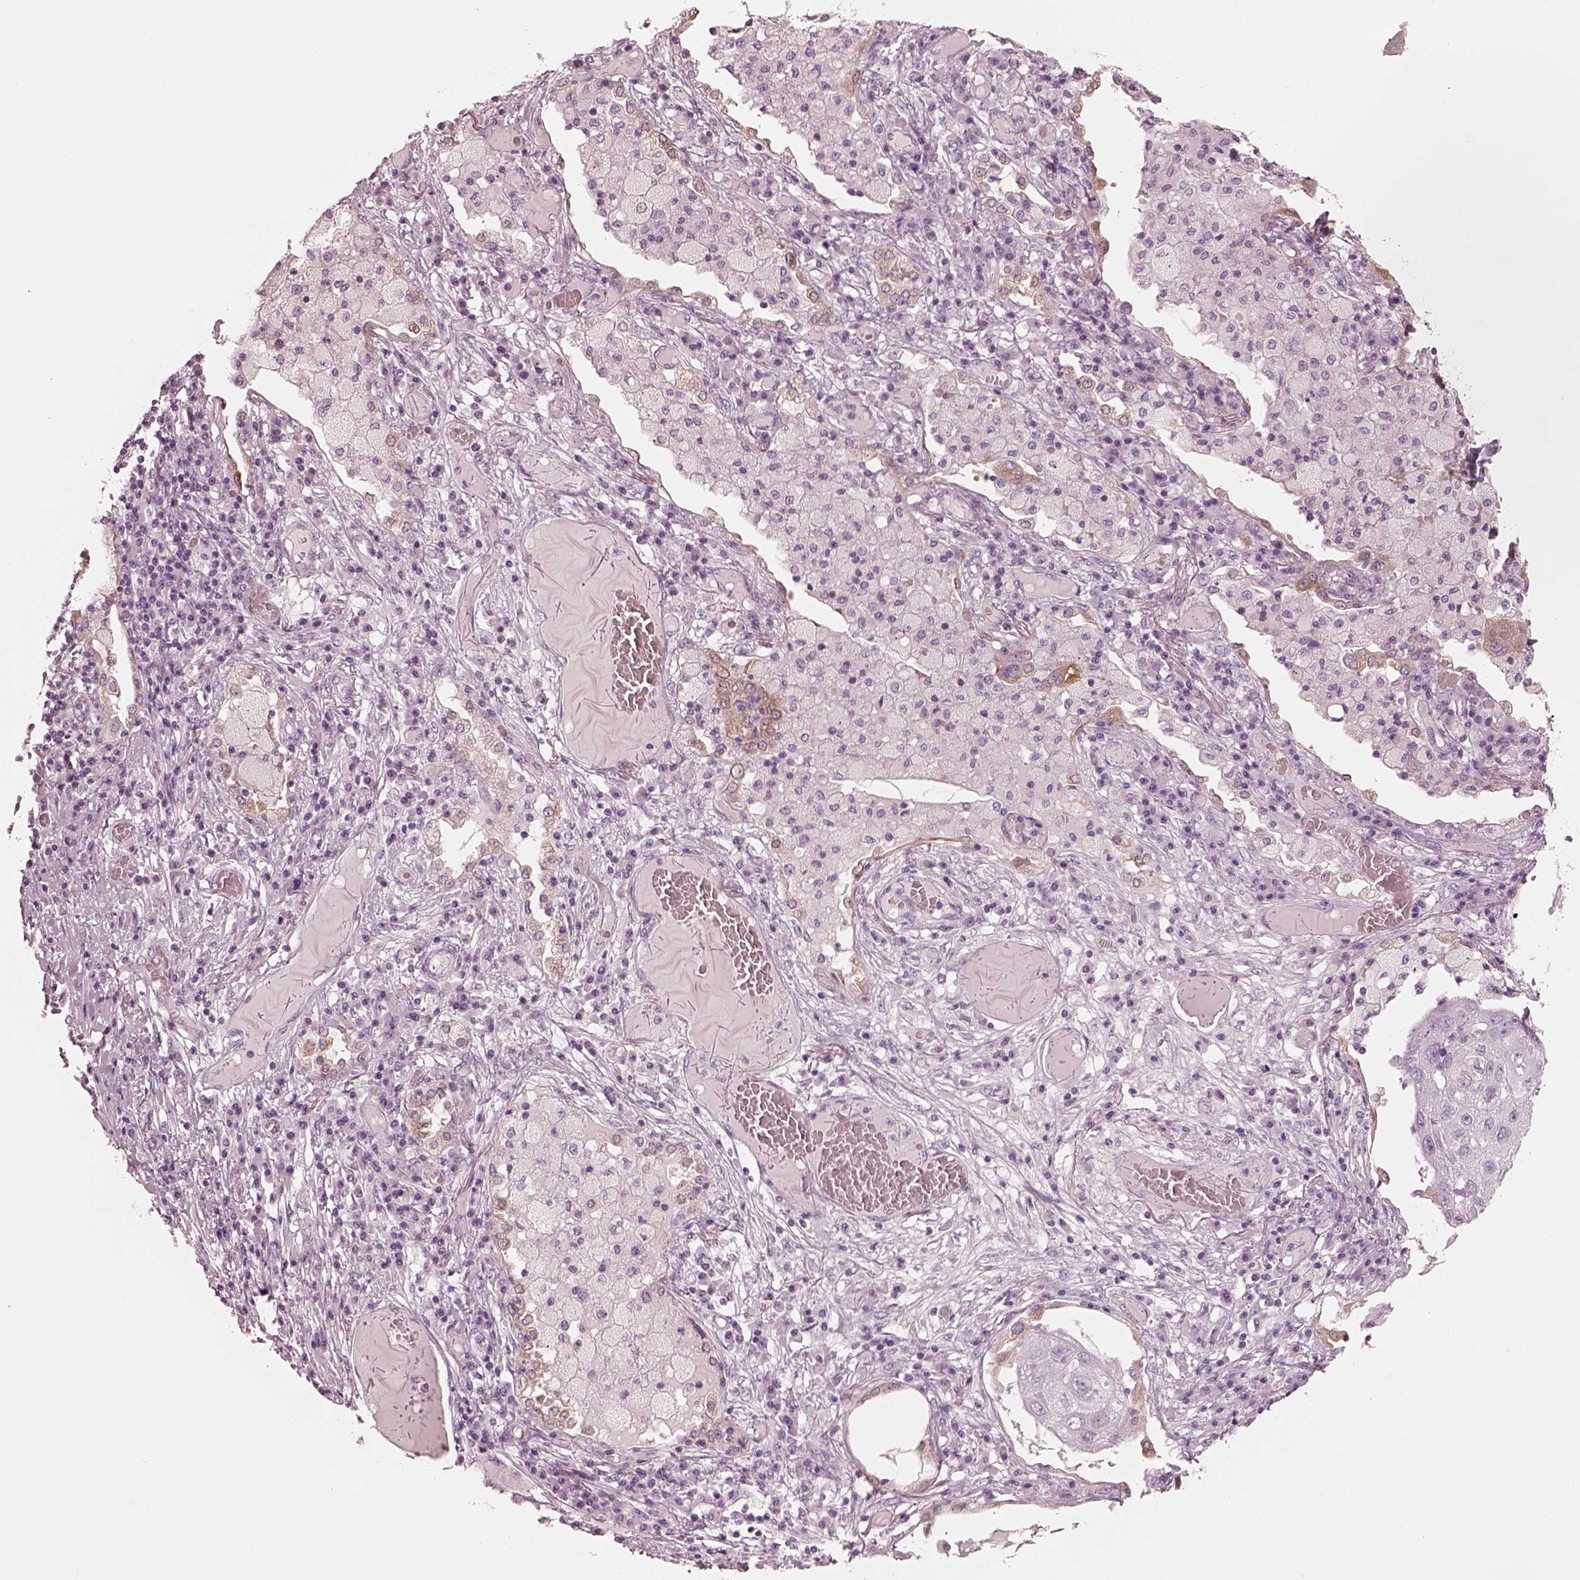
{"staining": {"intensity": "negative", "quantity": "none", "location": "none"}, "tissue": "lung cancer", "cell_type": "Tumor cells", "image_type": "cancer", "snomed": [{"axis": "morphology", "description": "Squamous cell carcinoma, NOS"}, {"axis": "topography", "description": "Lung"}], "caption": "IHC photomicrograph of lung squamous cell carcinoma stained for a protein (brown), which shows no expression in tumor cells.", "gene": "PON3", "patient": {"sex": "male", "age": 71}}